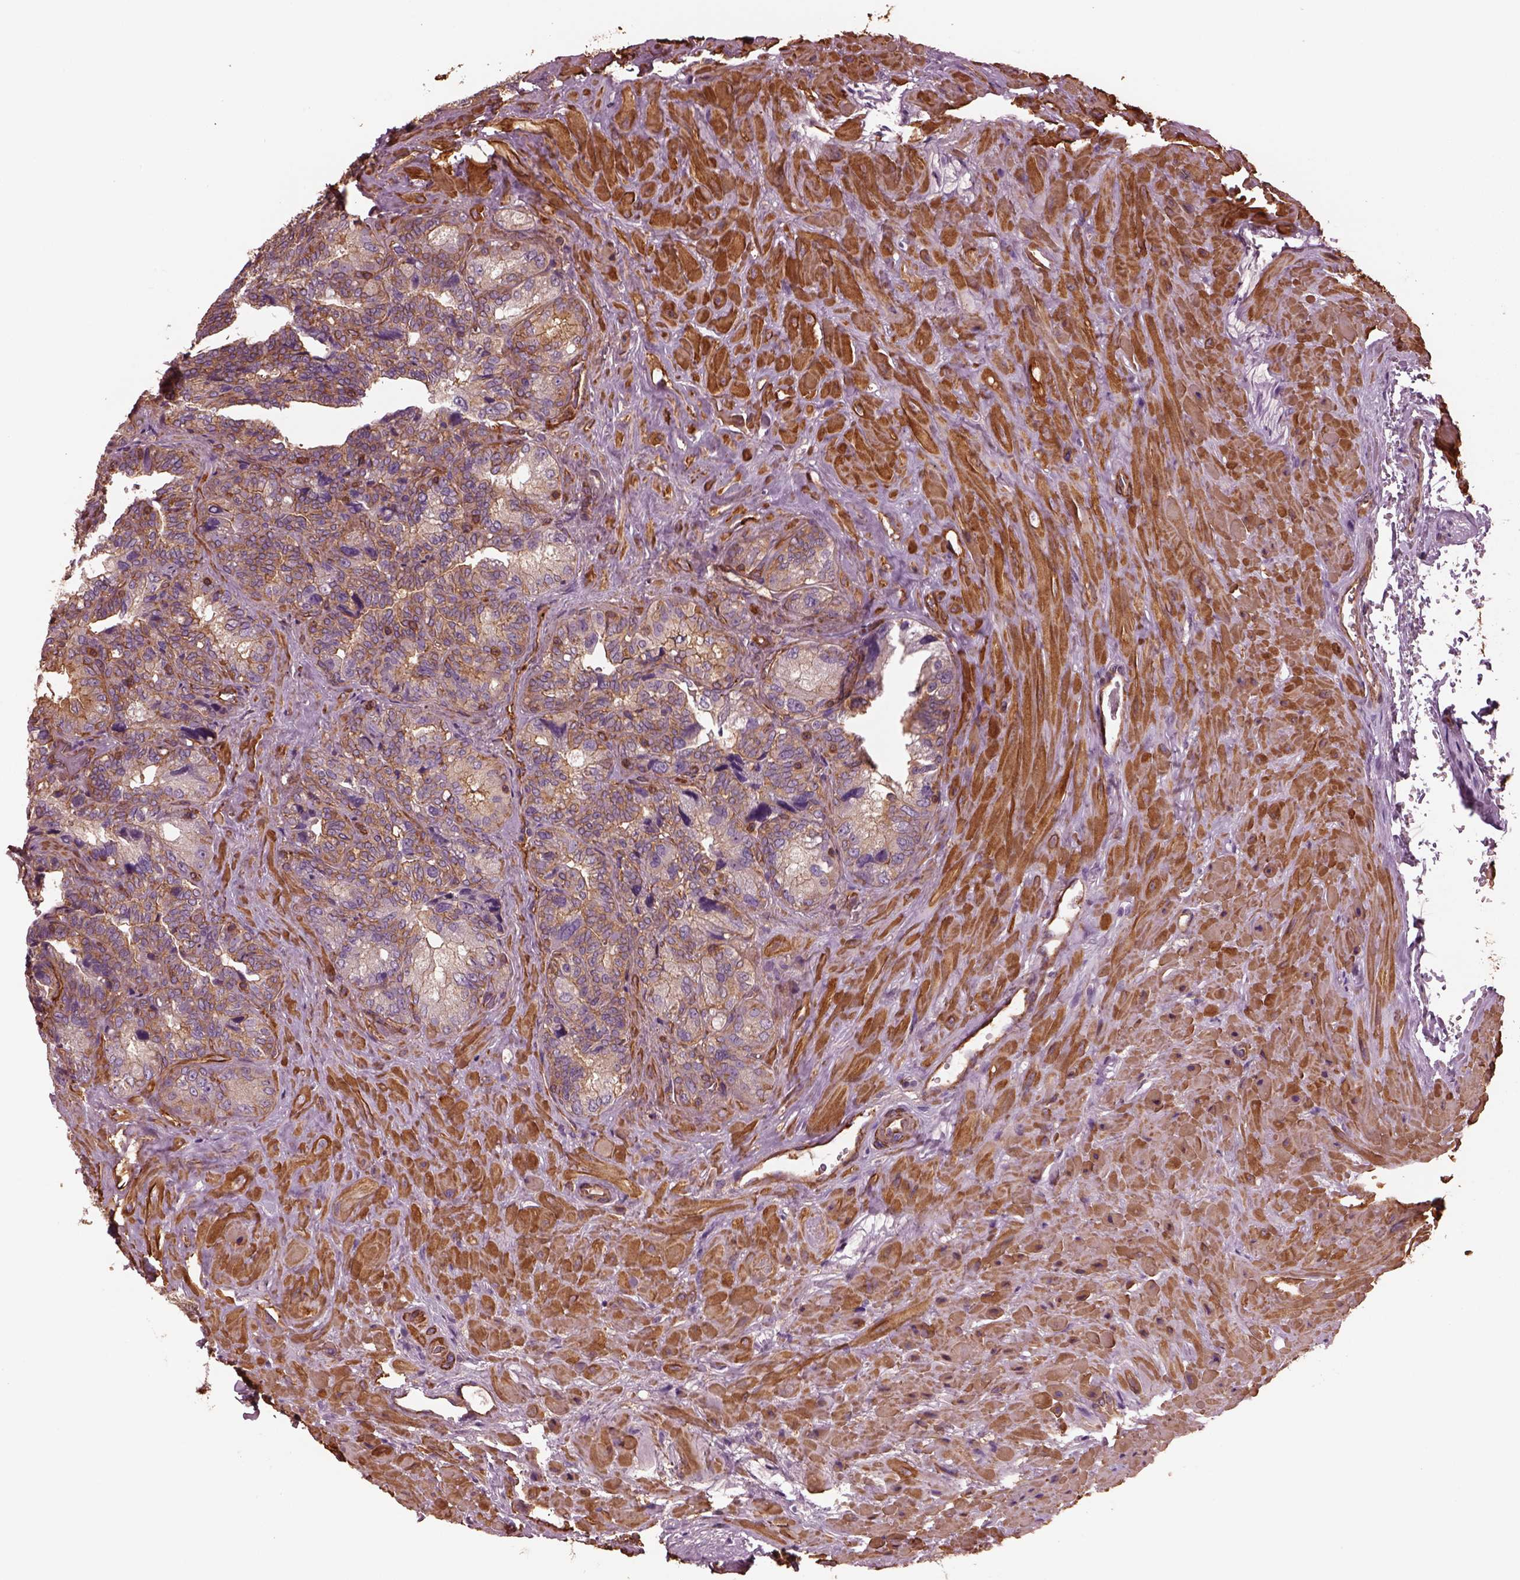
{"staining": {"intensity": "weak", "quantity": ">75%", "location": "cytoplasmic/membranous"}, "tissue": "seminal vesicle", "cell_type": "Glandular cells", "image_type": "normal", "snomed": [{"axis": "morphology", "description": "Normal tissue, NOS"}, {"axis": "topography", "description": "Seminal veicle"}], "caption": "An image of human seminal vesicle stained for a protein displays weak cytoplasmic/membranous brown staining in glandular cells. The protein is stained brown, and the nuclei are stained in blue (DAB (3,3'-diaminobenzidine) IHC with brightfield microscopy, high magnification).", "gene": "MYL1", "patient": {"sex": "male", "age": 69}}